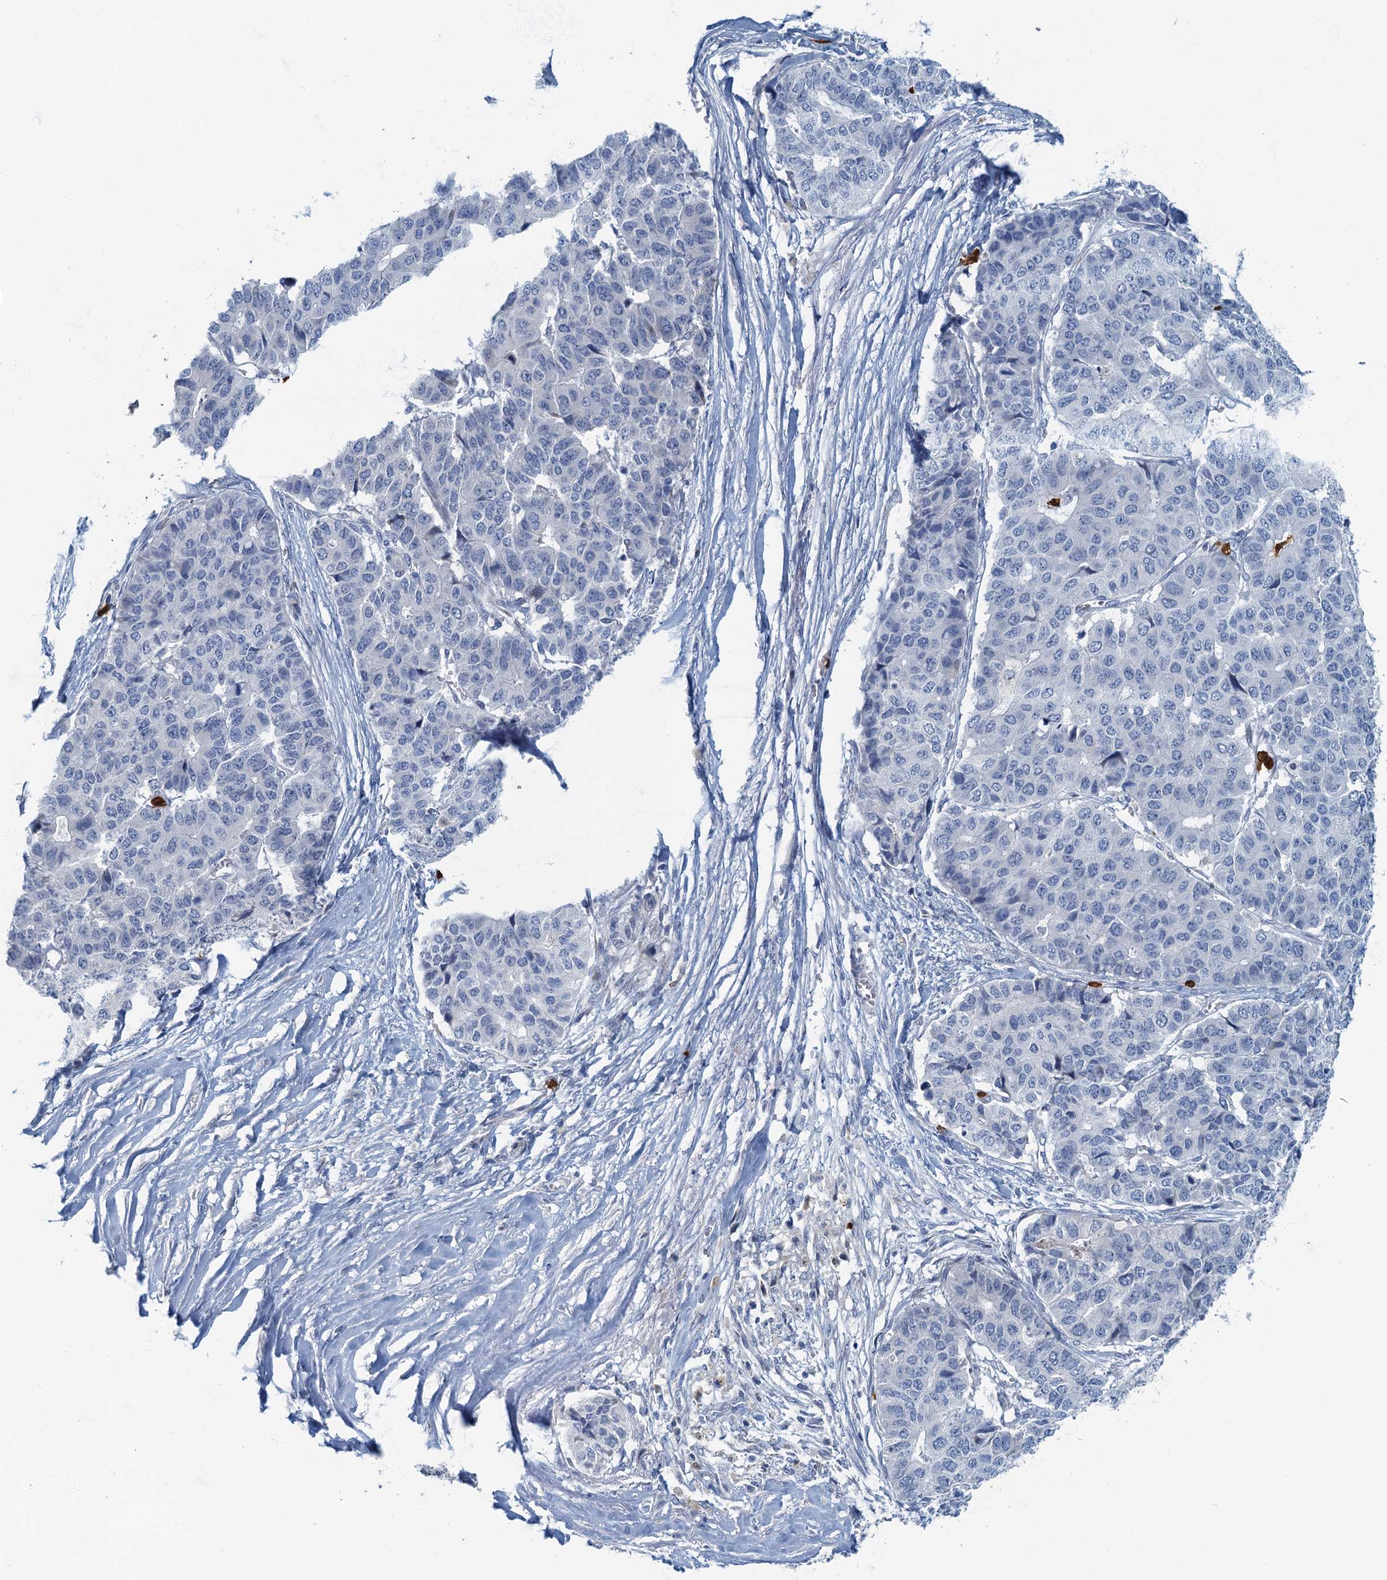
{"staining": {"intensity": "negative", "quantity": "none", "location": "none"}, "tissue": "pancreatic cancer", "cell_type": "Tumor cells", "image_type": "cancer", "snomed": [{"axis": "morphology", "description": "Adenocarcinoma, NOS"}, {"axis": "topography", "description": "Pancreas"}], "caption": "High power microscopy photomicrograph of an immunohistochemistry (IHC) image of pancreatic adenocarcinoma, revealing no significant expression in tumor cells.", "gene": "ANKDD1A", "patient": {"sex": "male", "age": 50}}